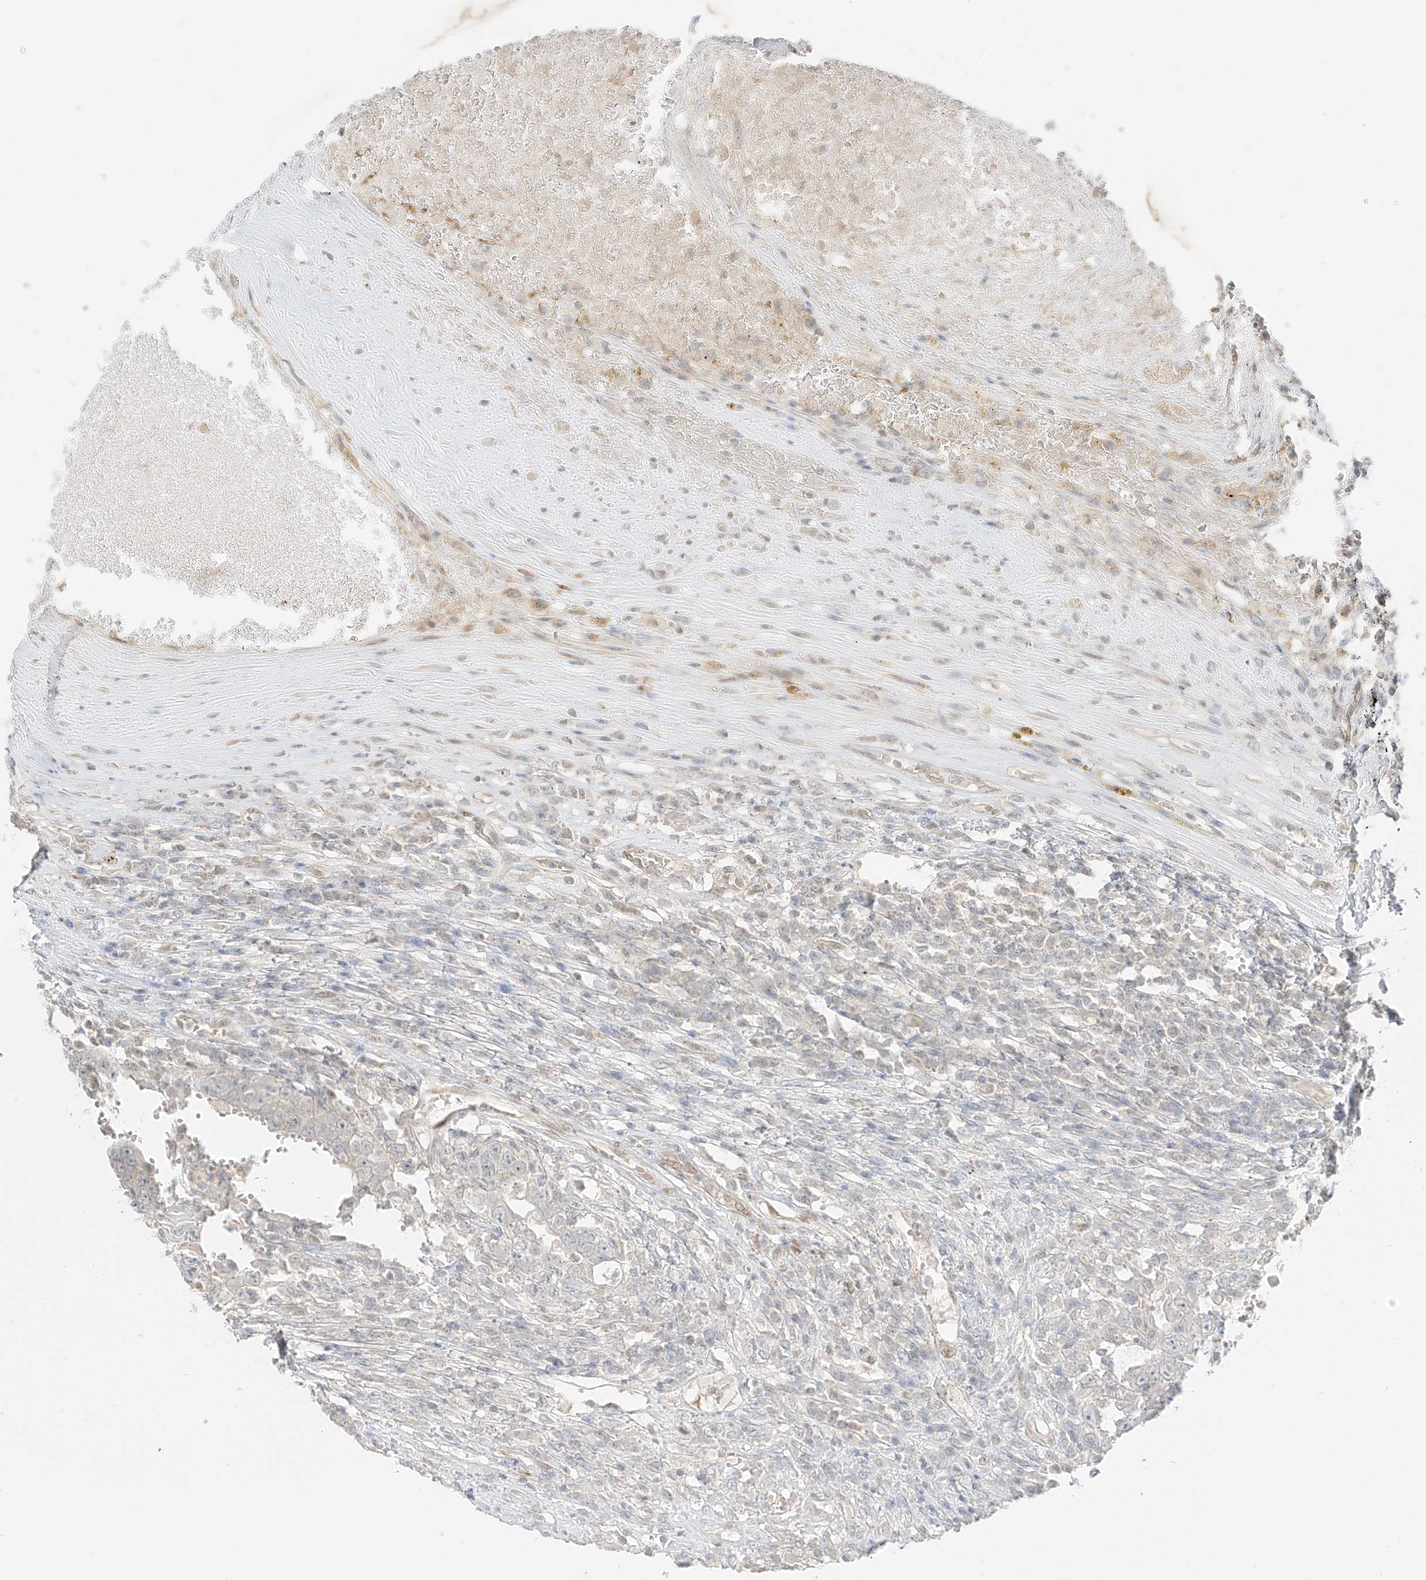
{"staining": {"intensity": "negative", "quantity": "none", "location": "none"}, "tissue": "testis cancer", "cell_type": "Tumor cells", "image_type": "cancer", "snomed": [{"axis": "morphology", "description": "Carcinoma, Embryonal, NOS"}, {"axis": "topography", "description": "Testis"}], "caption": "IHC histopathology image of human embryonal carcinoma (testis) stained for a protein (brown), which reveals no positivity in tumor cells. Brightfield microscopy of immunohistochemistry stained with DAB (brown) and hematoxylin (blue), captured at high magnification.", "gene": "ZNF774", "patient": {"sex": "male", "age": 26}}